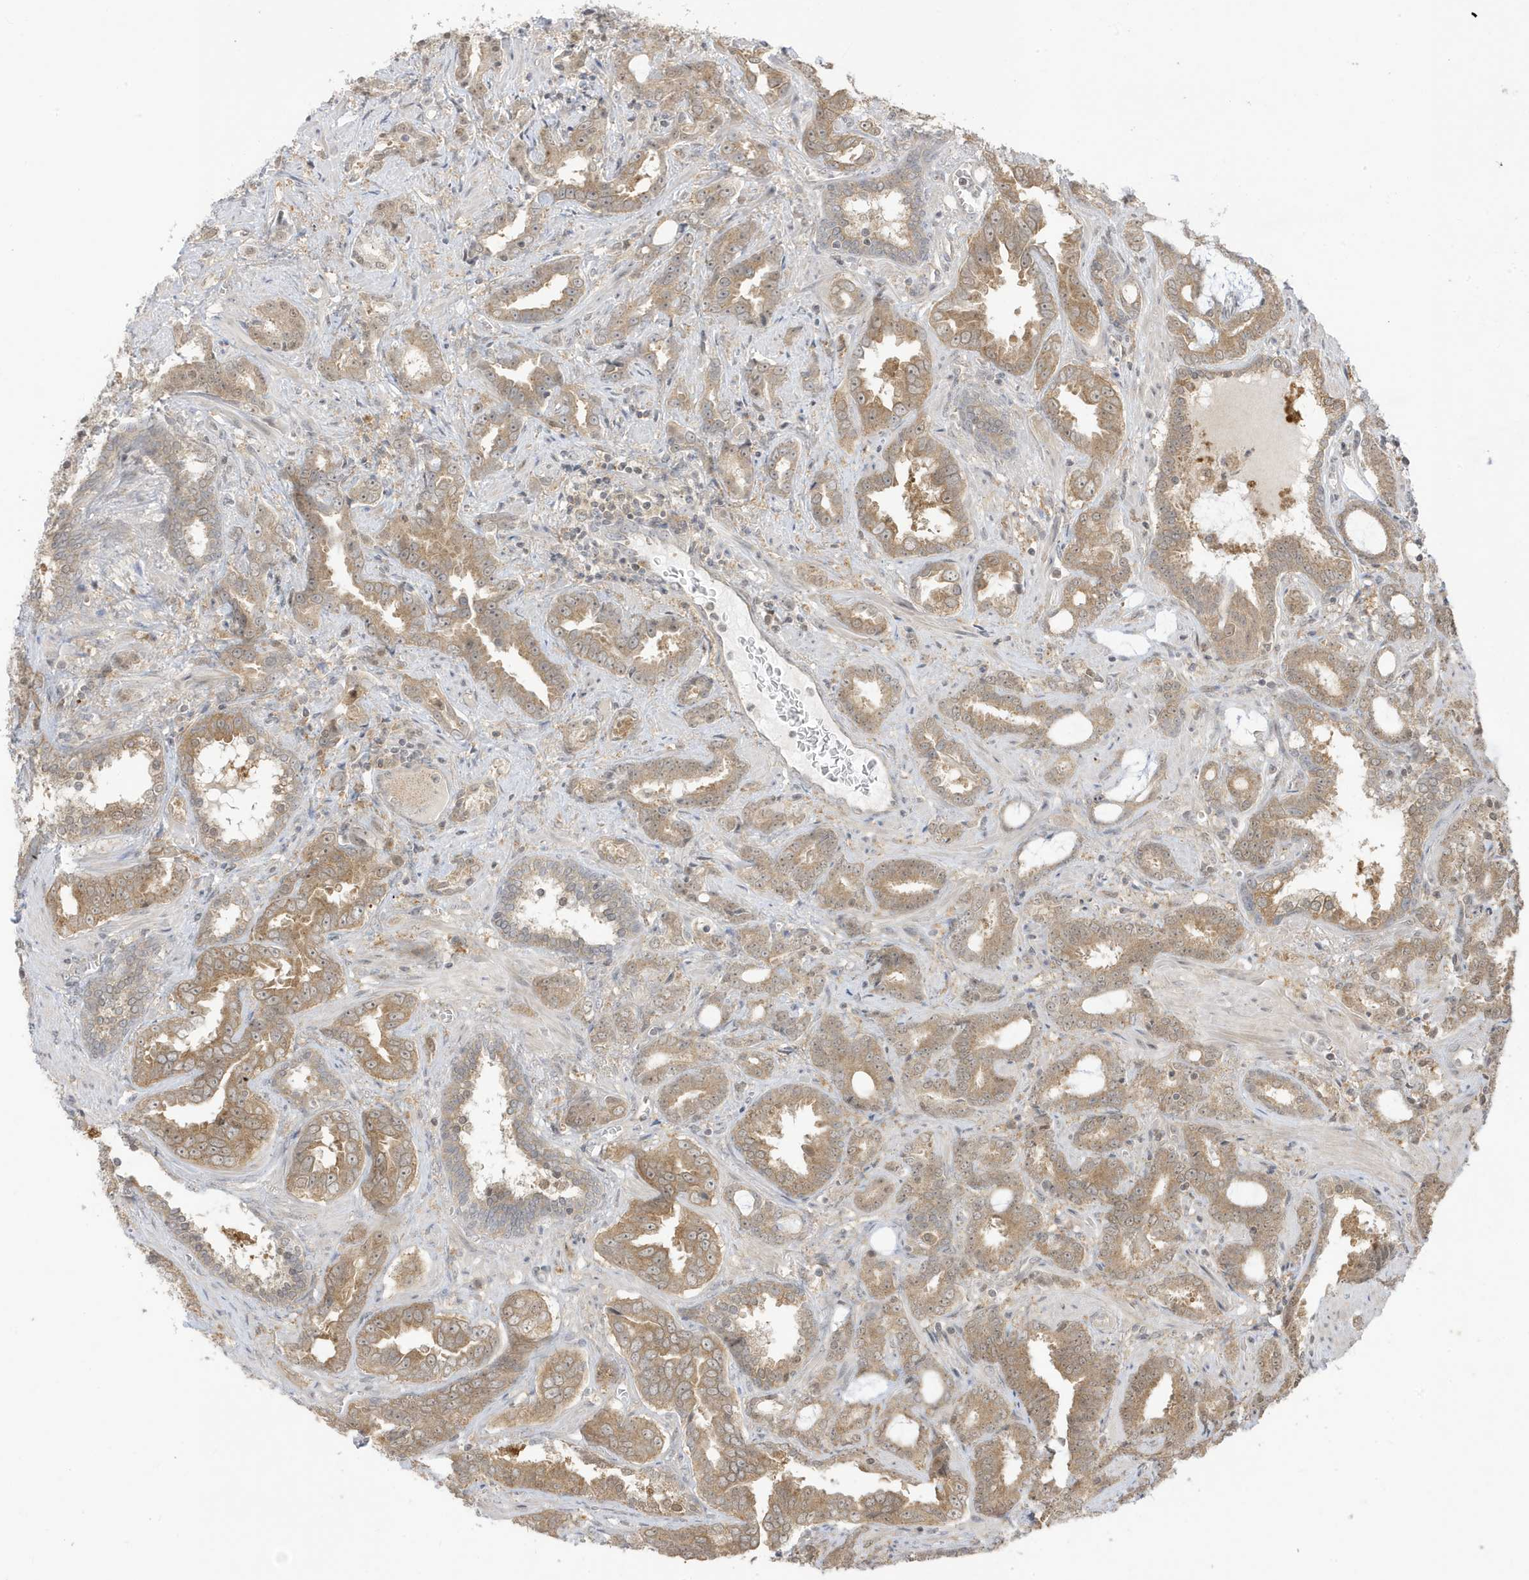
{"staining": {"intensity": "moderate", "quantity": ">75%", "location": "cytoplasmic/membranous"}, "tissue": "prostate cancer", "cell_type": "Tumor cells", "image_type": "cancer", "snomed": [{"axis": "morphology", "description": "Adenocarcinoma, High grade"}, {"axis": "topography", "description": "Prostate and seminal vesicle, NOS"}], "caption": "Immunohistochemical staining of human adenocarcinoma (high-grade) (prostate) shows moderate cytoplasmic/membranous protein staining in about >75% of tumor cells.", "gene": "TAB3", "patient": {"sex": "male", "age": 67}}